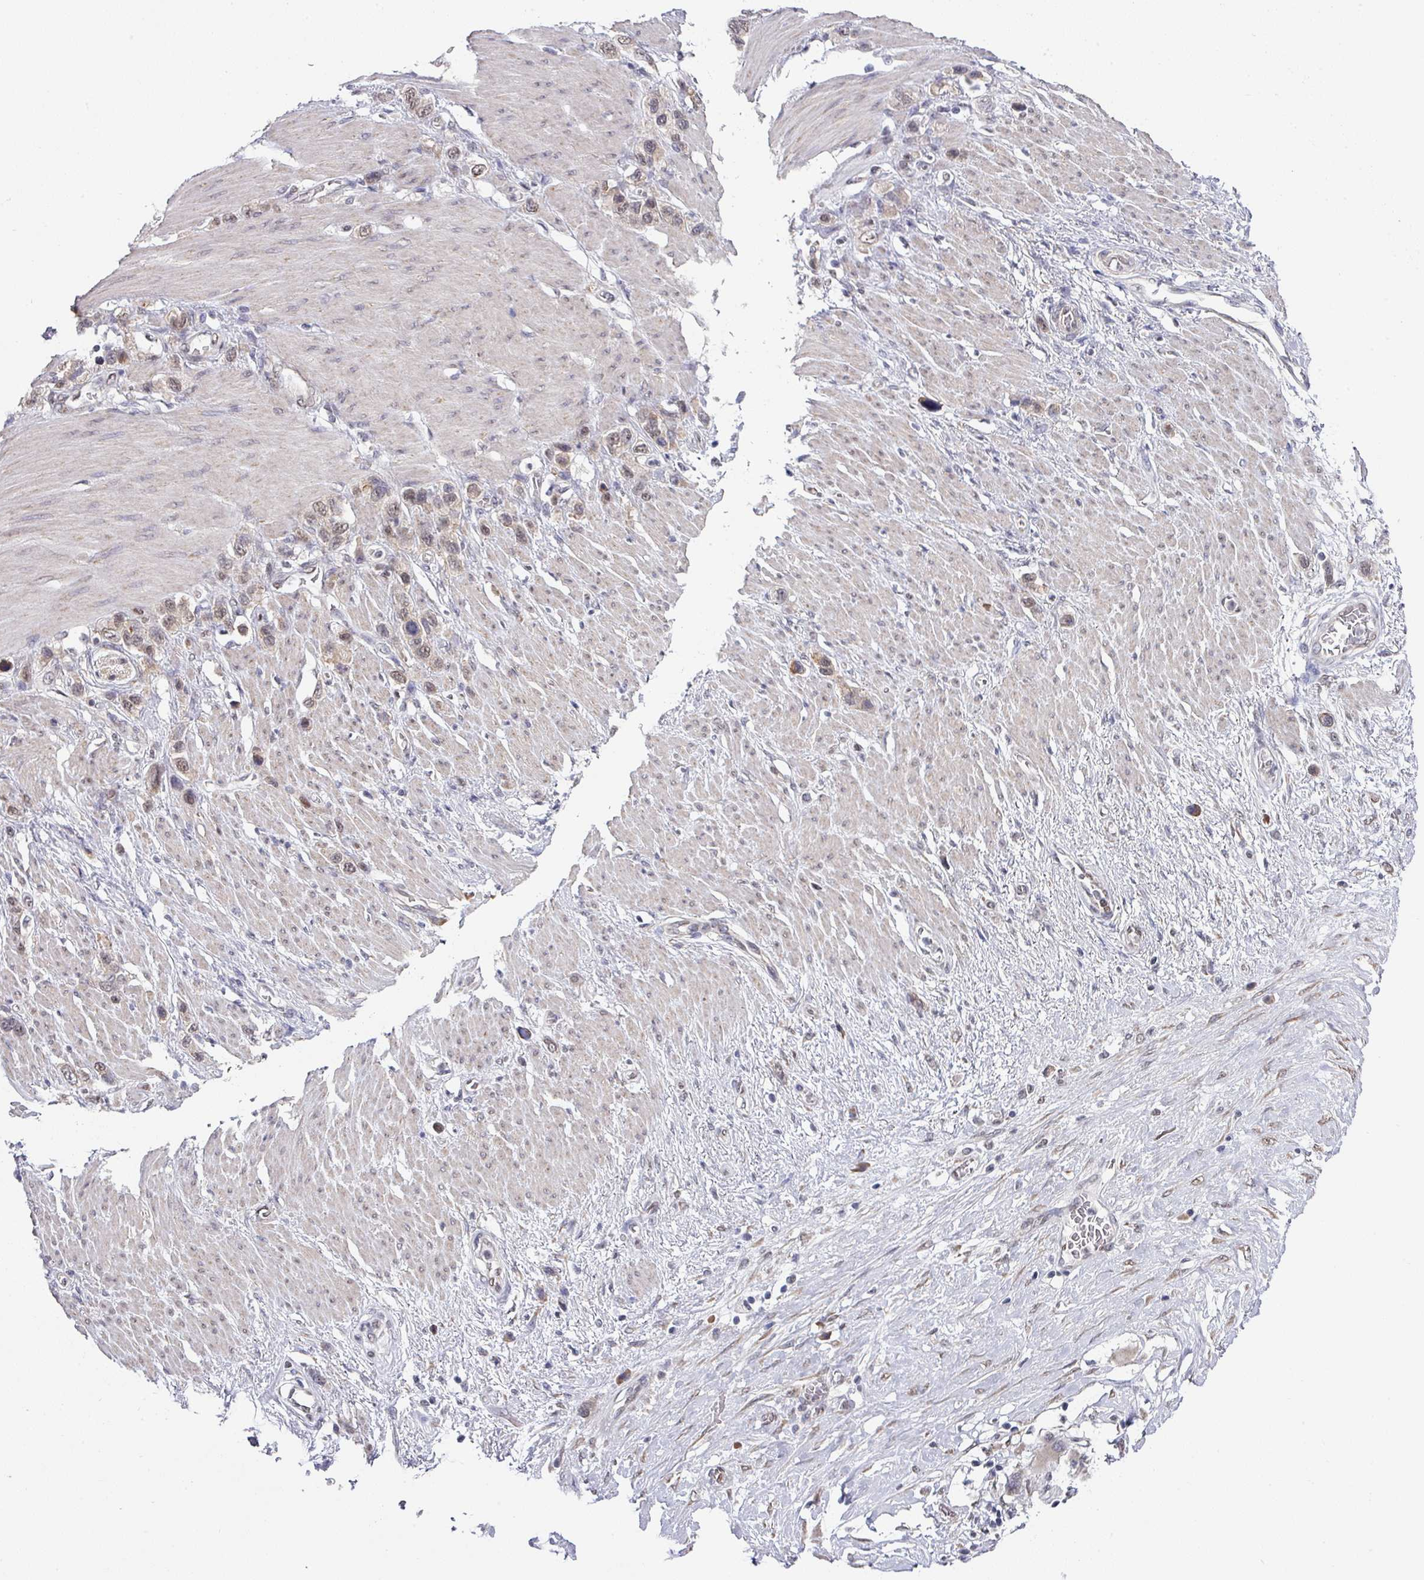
{"staining": {"intensity": "weak", "quantity": "25%-75%", "location": "cytoplasmic/membranous,nuclear"}, "tissue": "stomach cancer", "cell_type": "Tumor cells", "image_type": "cancer", "snomed": [{"axis": "morphology", "description": "Adenocarcinoma, NOS"}, {"axis": "morphology", "description": "Adenocarcinoma, High grade"}, {"axis": "topography", "description": "Stomach, upper"}, {"axis": "topography", "description": "Stomach, lower"}], "caption": "The photomicrograph reveals immunohistochemical staining of stomach adenocarcinoma. There is weak cytoplasmic/membranous and nuclear staining is seen in about 25%-75% of tumor cells.", "gene": "TMED5", "patient": {"sex": "female", "age": 65}}